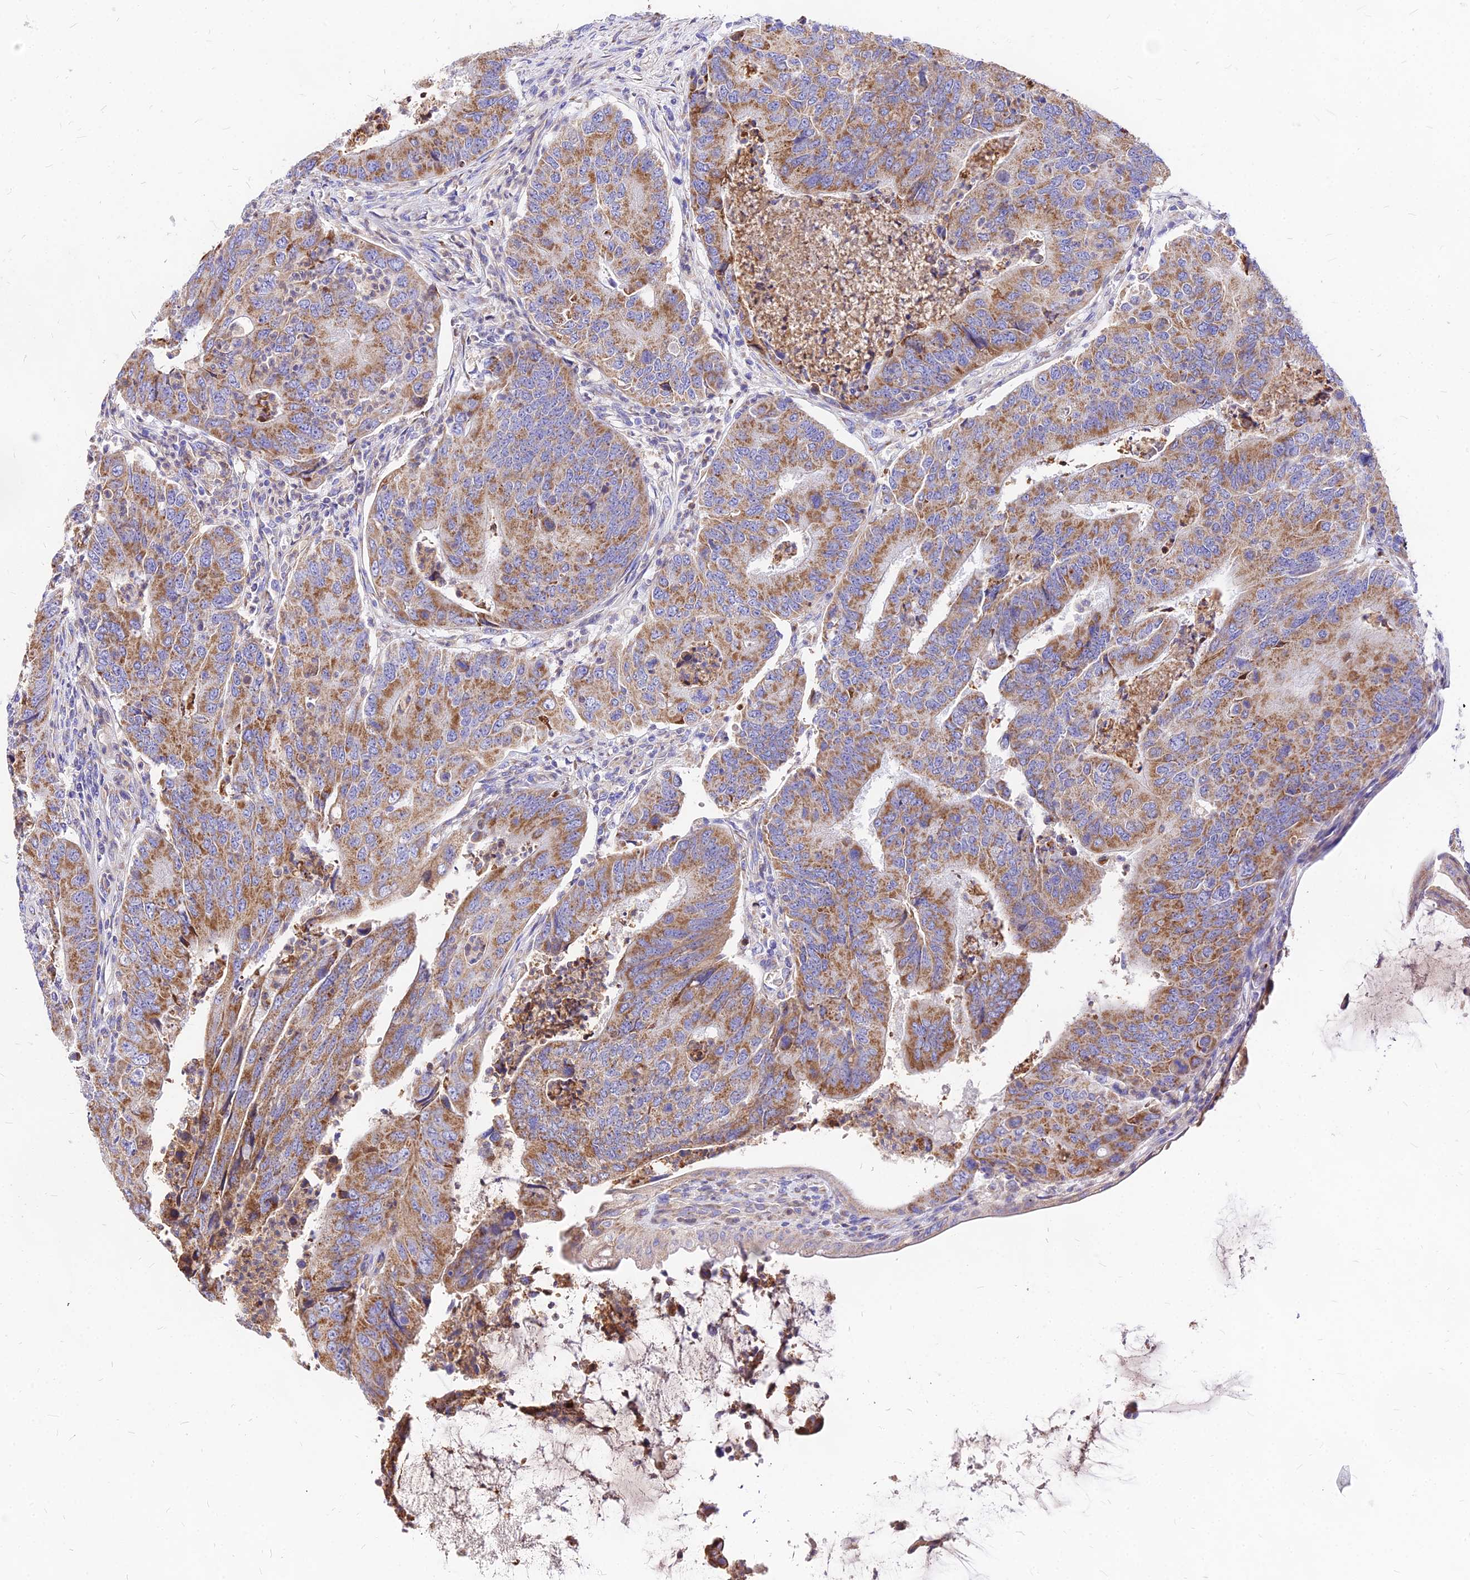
{"staining": {"intensity": "moderate", "quantity": ">75%", "location": "cytoplasmic/membranous"}, "tissue": "colorectal cancer", "cell_type": "Tumor cells", "image_type": "cancer", "snomed": [{"axis": "morphology", "description": "Adenocarcinoma, NOS"}, {"axis": "topography", "description": "Colon"}], "caption": "IHC histopathology image of human colorectal adenocarcinoma stained for a protein (brown), which displays medium levels of moderate cytoplasmic/membranous positivity in approximately >75% of tumor cells.", "gene": "MRPL3", "patient": {"sex": "female", "age": 67}}